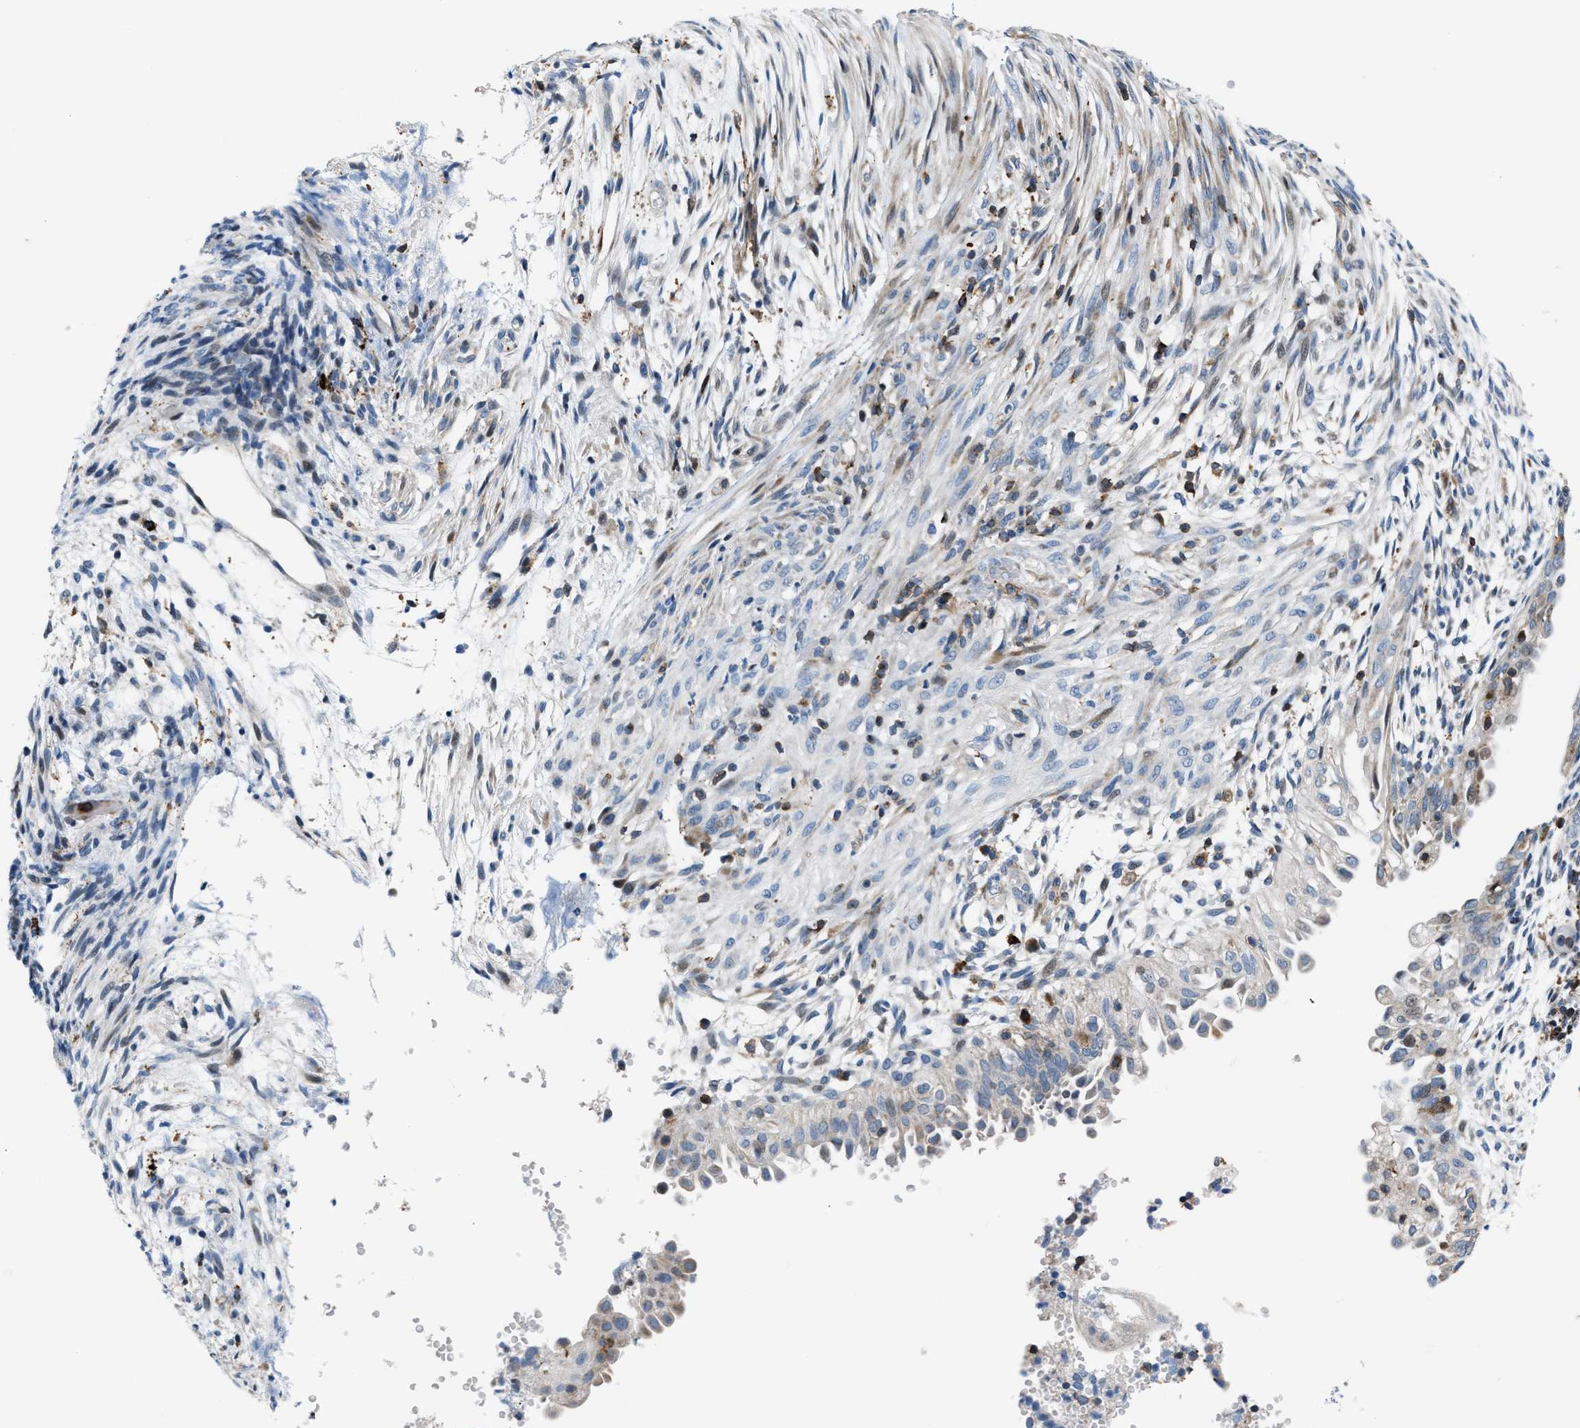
{"staining": {"intensity": "negative", "quantity": "none", "location": "none"}, "tissue": "endometrial cancer", "cell_type": "Tumor cells", "image_type": "cancer", "snomed": [{"axis": "morphology", "description": "Adenocarcinoma, NOS"}, {"axis": "topography", "description": "Endometrium"}], "caption": "IHC of human adenocarcinoma (endometrial) reveals no expression in tumor cells.", "gene": "ATP9A", "patient": {"sex": "female", "age": 58}}